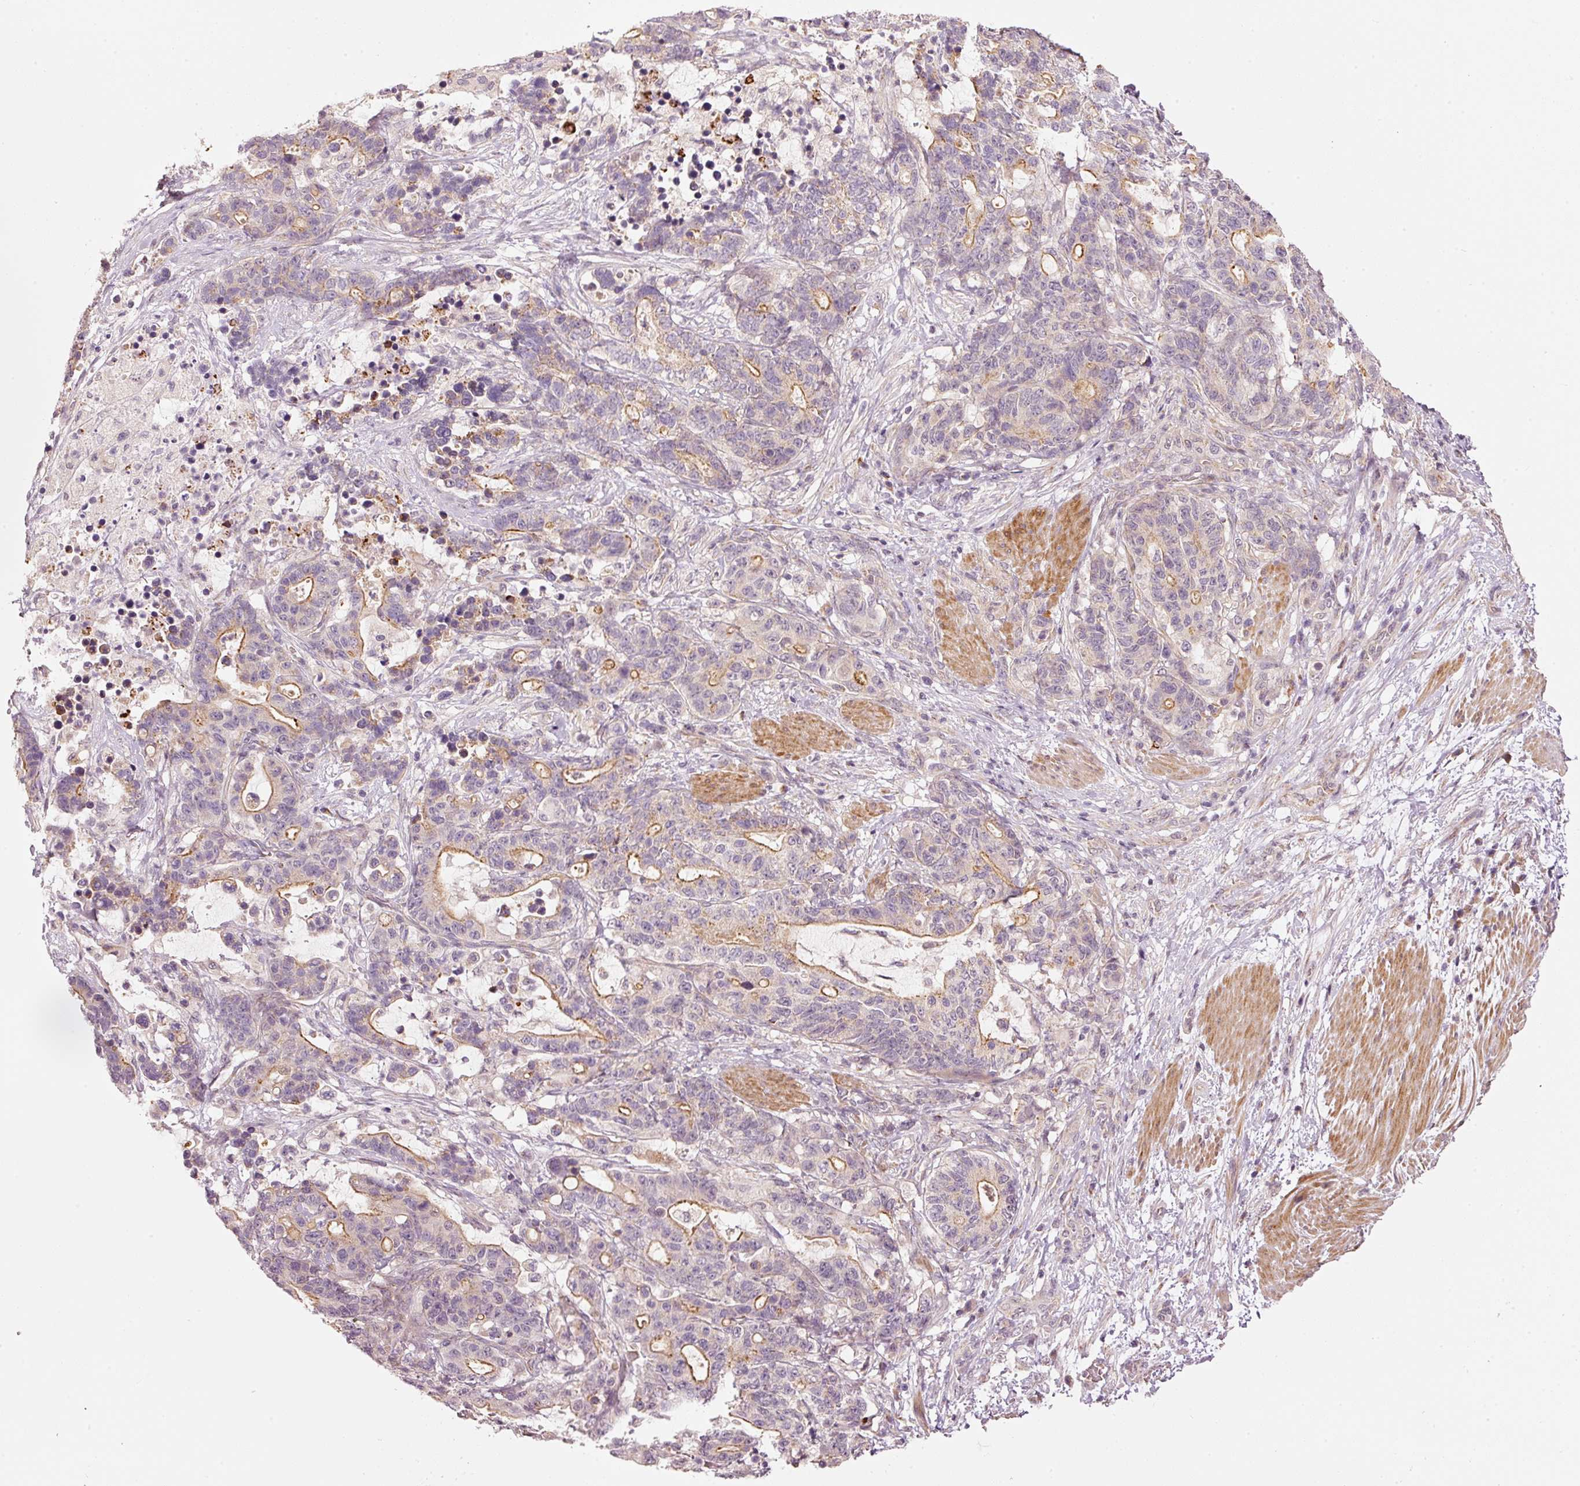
{"staining": {"intensity": "weak", "quantity": "<25%", "location": "cytoplasmic/membranous"}, "tissue": "stomach cancer", "cell_type": "Tumor cells", "image_type": "cancer", "snomed": [{"axis": "morphology", "description": "Normal tissue, NOS"}, {"axis": "morphology", "description": "Adenocarcinoma, NOS"}, {"axis": "topography", "description": "Stomach"}], "caption": "IHC image of adenocarcinoma (stomach) stained for a protein (brown), which reveals no staining in tumor cells.", "gene": "ARHGAP22", "patient": {"sex": "female", "age": 64}}